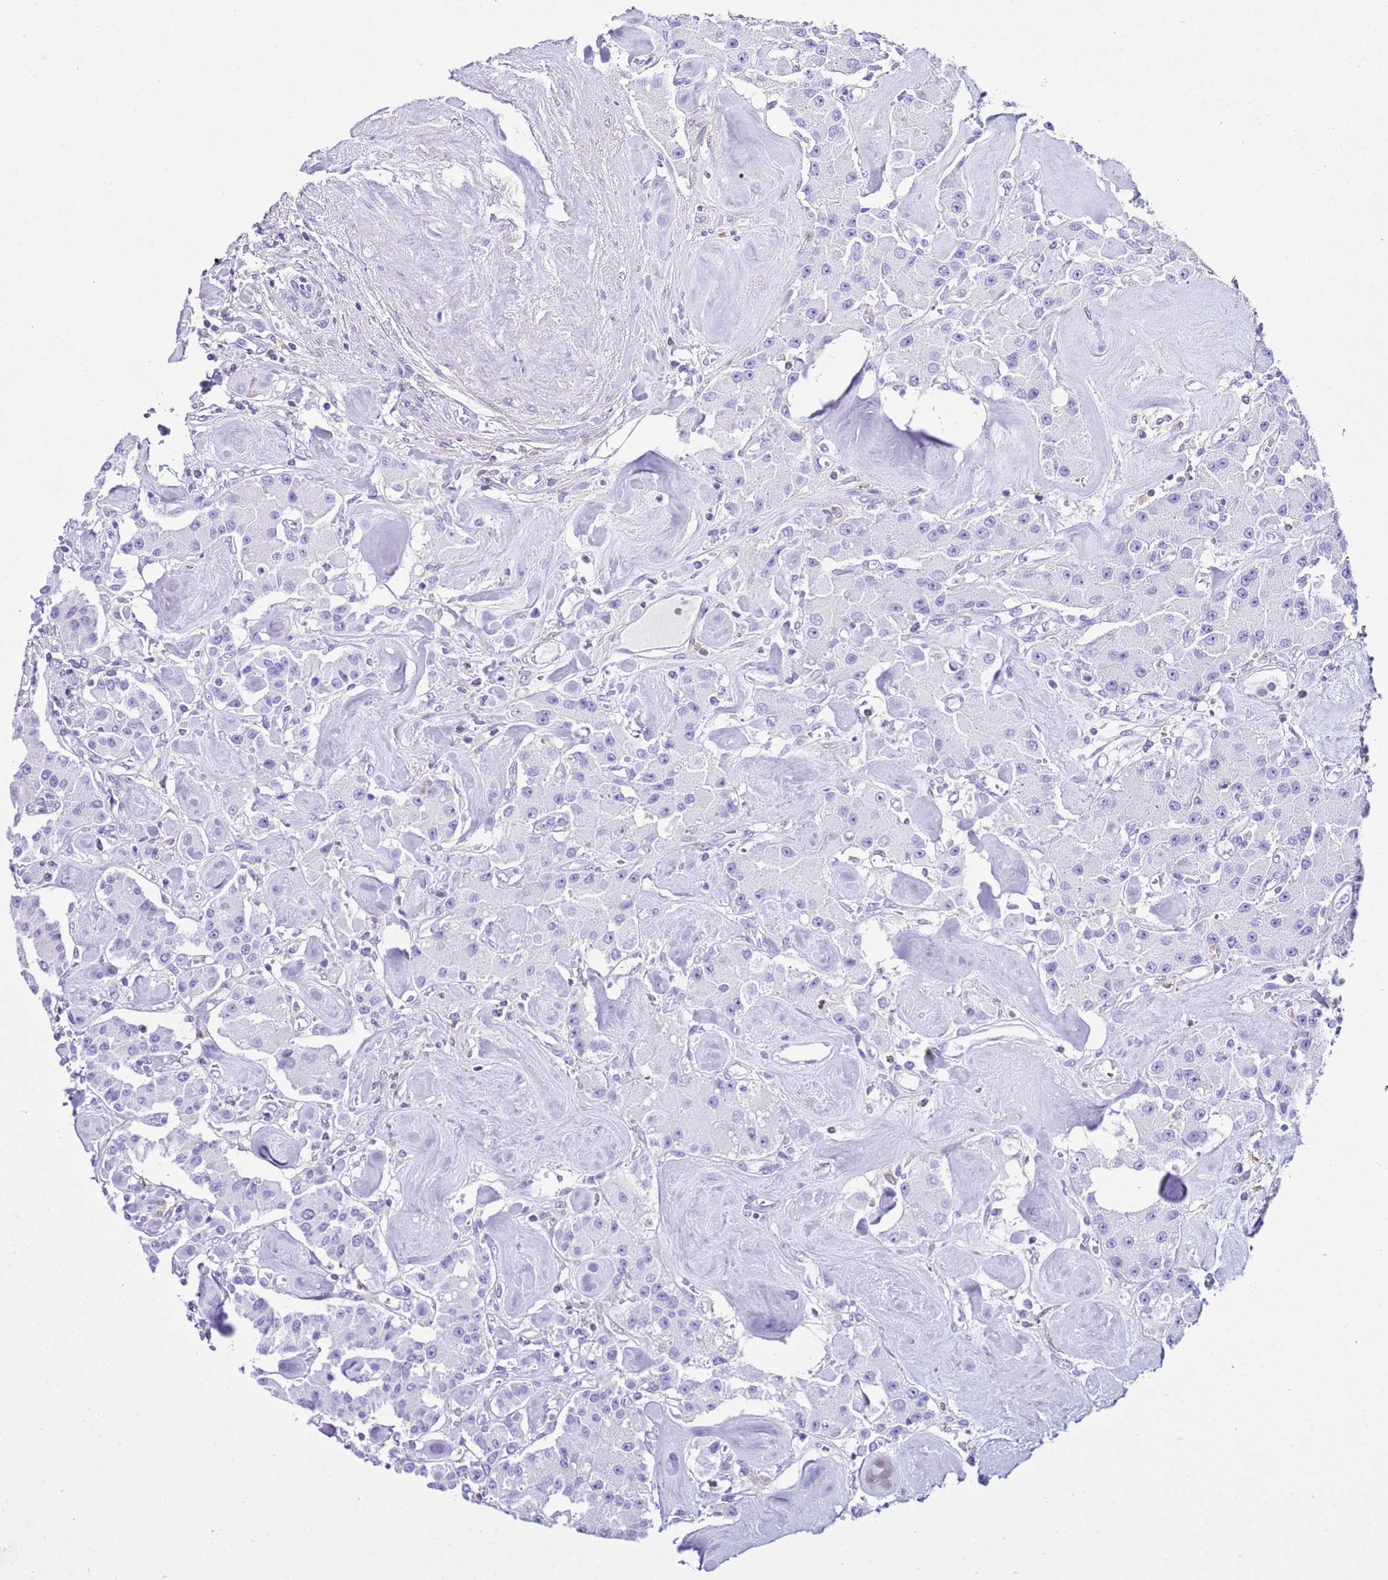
{"staining": {"intensity": "negative", "quantity": "none", "location": "none"}, "tissue": "carcinoid", "cell_type": "Tumor cells", "image_type": "cancer", "snomed": [{"axis": "morphology", "description": "Carcinoid, malignant, NOS"}, {"axis": "topography", "description": "Pancreas"}], "caption": "The photomicrograph shows no significant staining in tumor cells of malignant carcinoid.", "gene": "CNN2", "patient": {"sex": "male", "age": 41}}